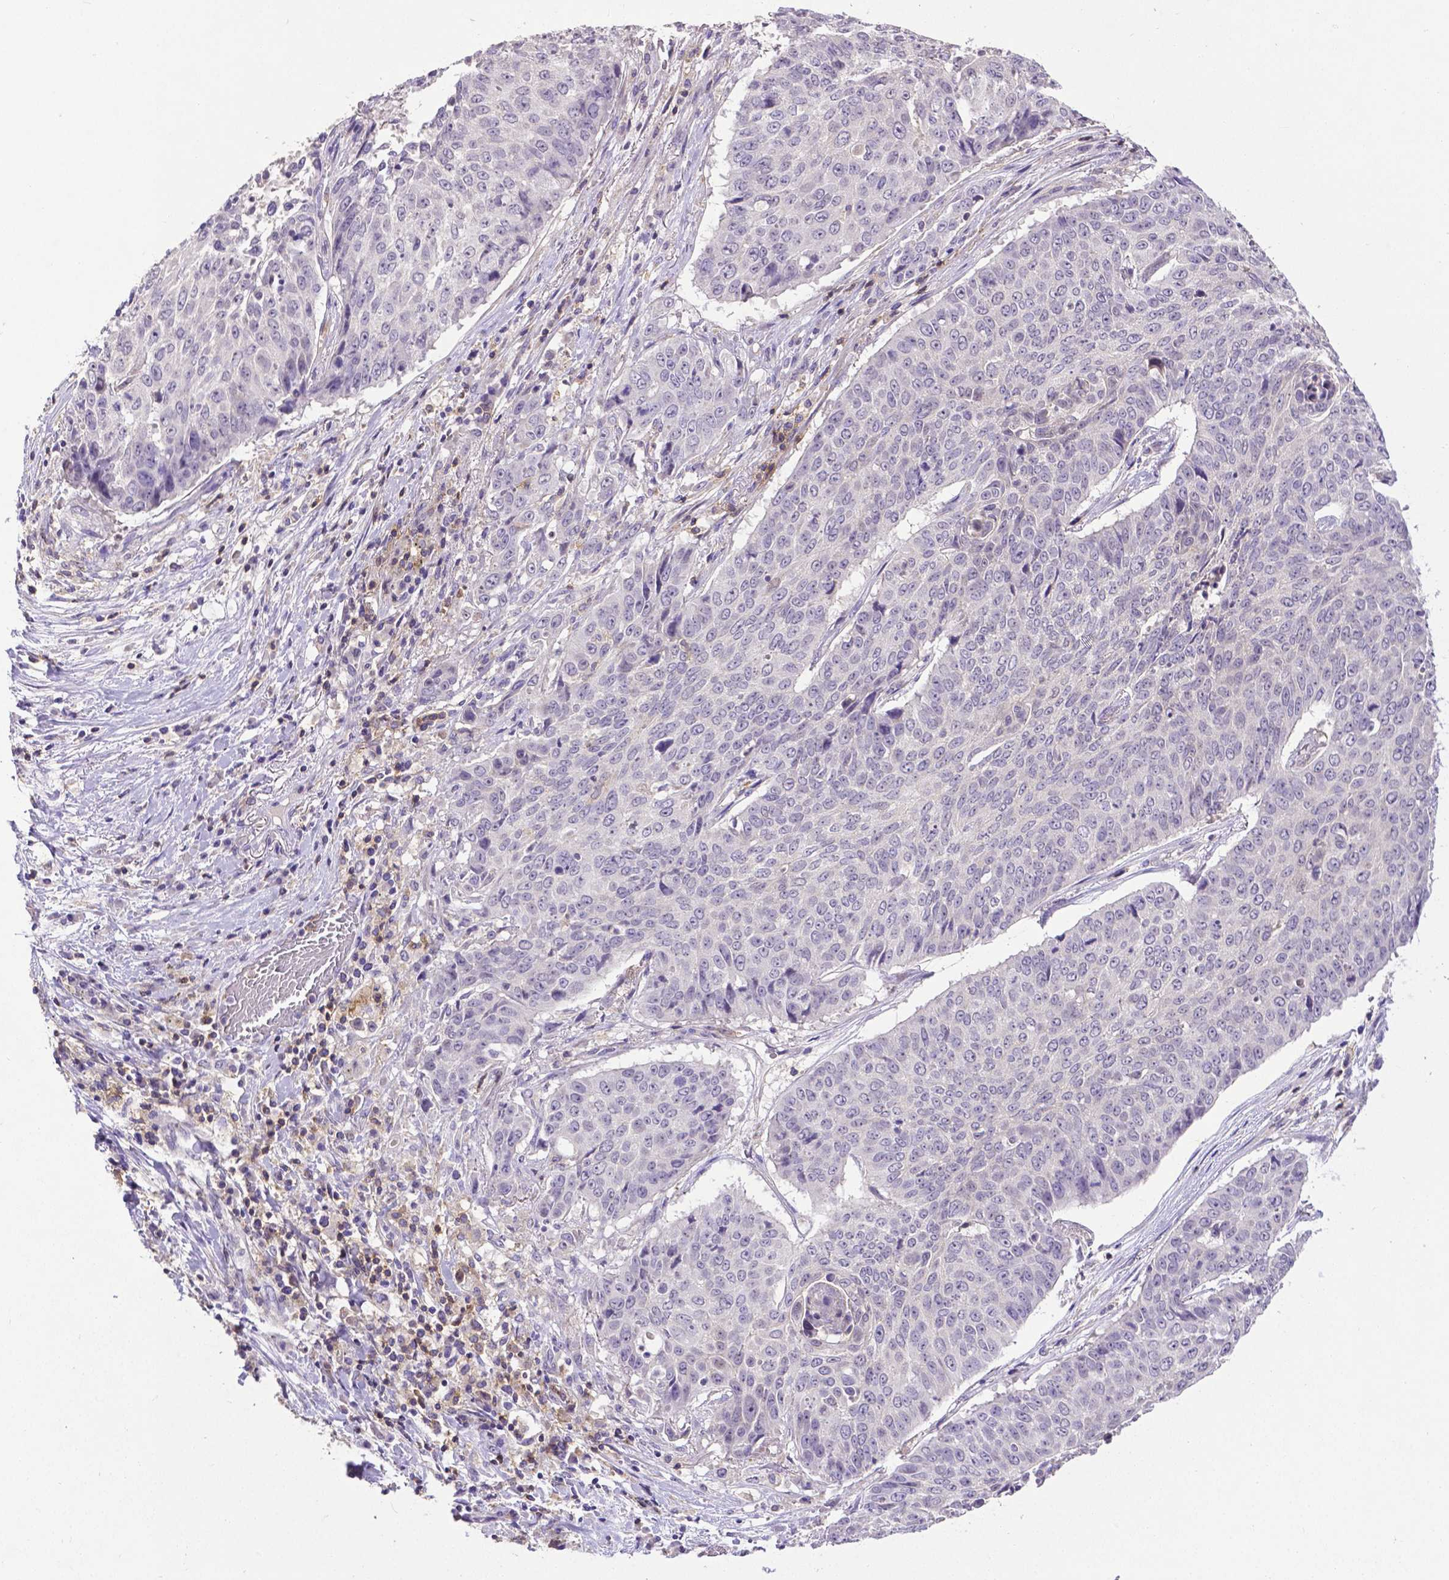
{"staining": {"intensity": "negative", "quantity": "none", "location": "none"}, "tissue": "lung cancer", "cell_type": "Tumor cells", "image_type": "cancer", "snomed": [{"axis": "morphology", "description": "Normal tissue, NOS"}, {"axis": "morphology", "description": "Squamous cell carcinoma, NOS"}, {"axis": "topography", "description": "Bronchus"}, {"axis": "topography", "description": "Lung"}], "caption": "A high-resolution image shows immunohistochemistry (IHC) staining of lung squamous cell carcinoma, which exhibits no significant staining in tumor cells. Nuclei are stained in blue.", "gene": "CD4", "patient": {"sex": "male", "age": 64}}